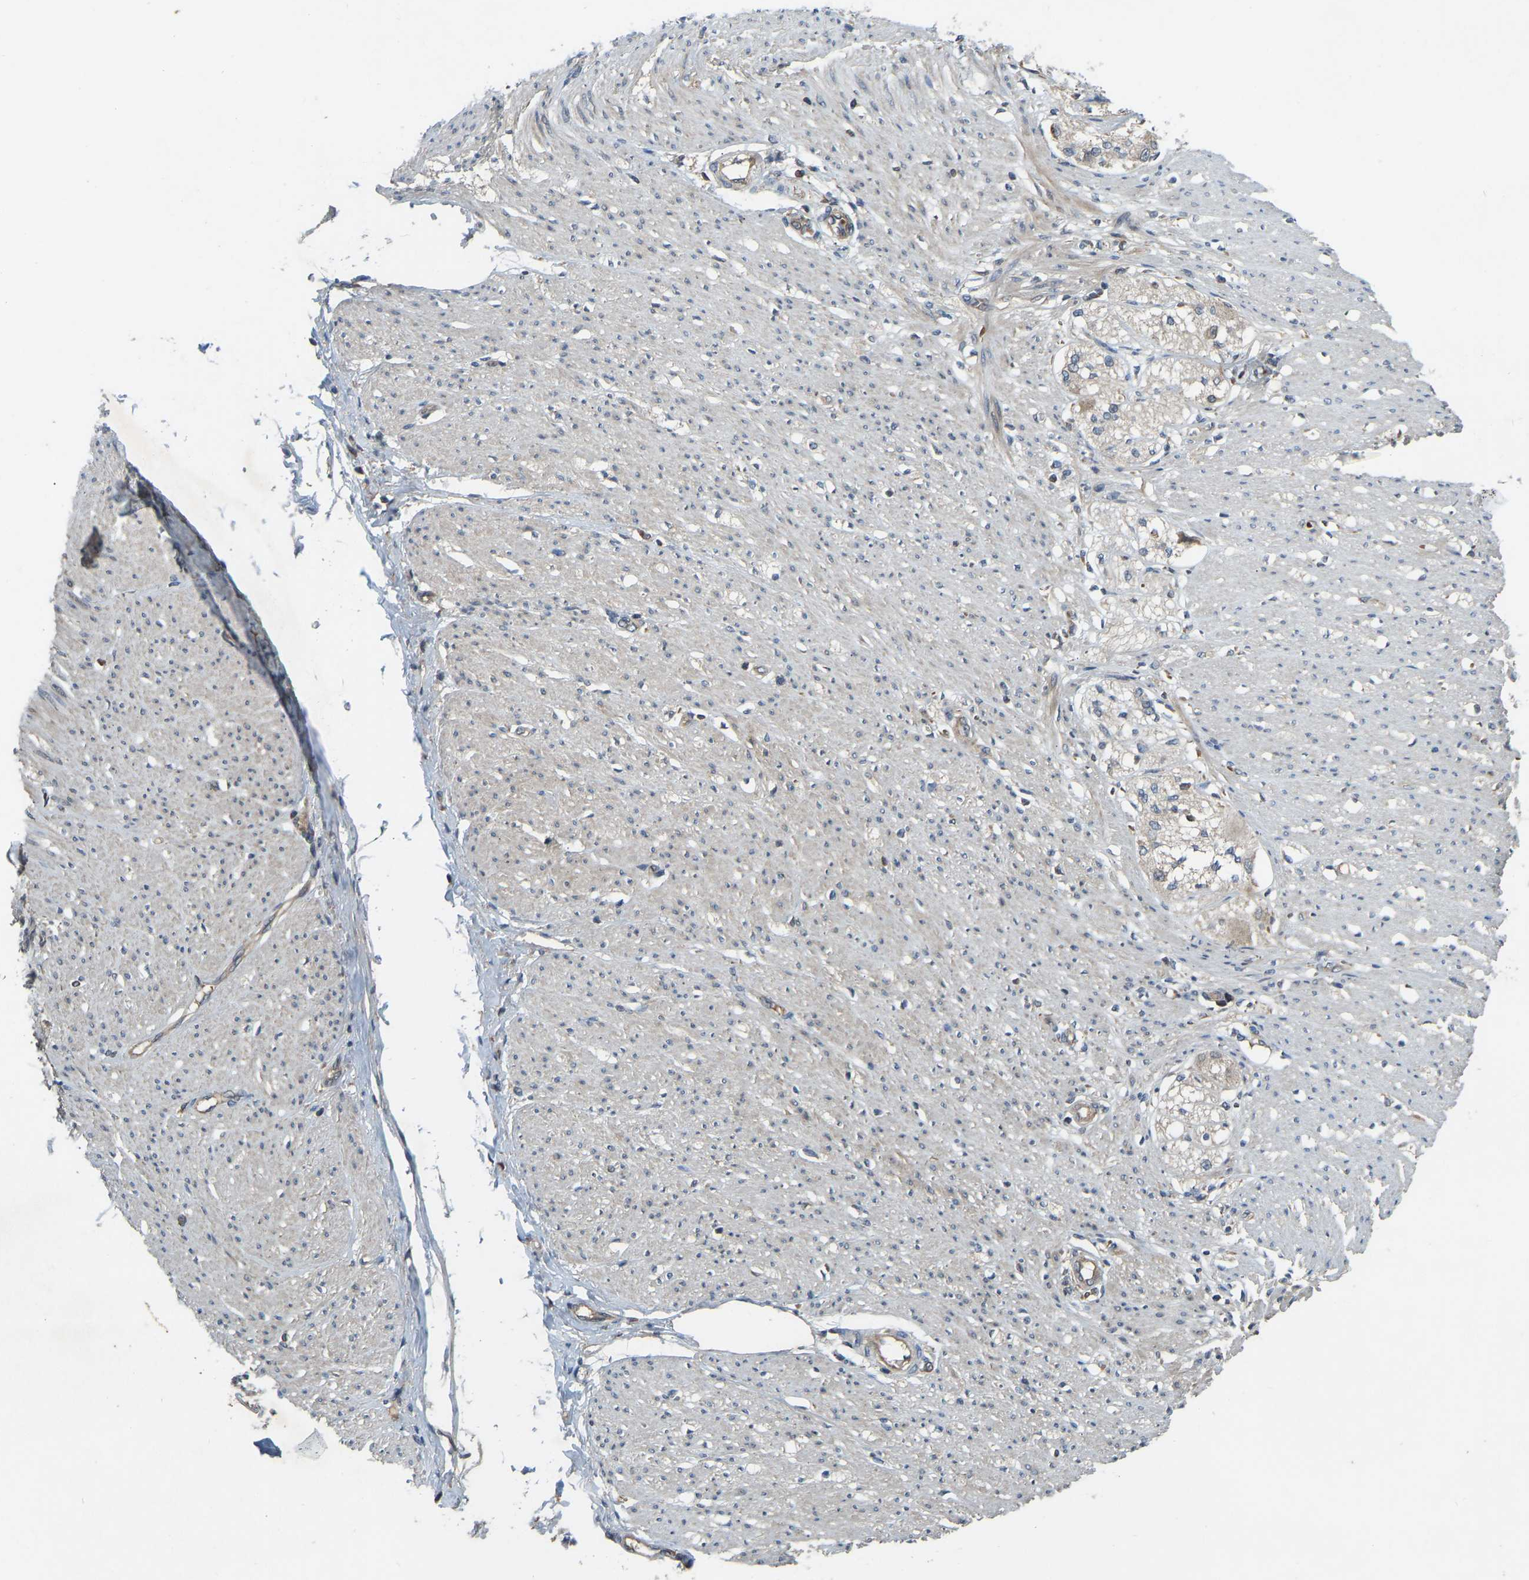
{"staining": {"intensity": "moderate", "quantity": ">75%", "location": "cytoplasmic/membranous"}, "tissue": "soft tissue", "cell_type": "Fibroblasts", "image_type": "normal", "snomed": [{"axis": "morphology", "description": "Normal tissue, NOS"}, {"axis": "morphology", "description": "Adenocarcinoma, NOS"}, {"axis": "topography", "description": "Colon"}, {"axis": "topography", "description": "Peripheral nerve tissue"}], "caption": "Immunohistochemistry (IHC) image of unremarkable soft tissue: soft tissue stained using immunohistochemistry (IHC) demonstrates medium levels of moderate protein expression localized specifically in the cytoplasmic/membranous of fibroblasts, appearing as a cytoplasmic/membranous brown color.", "gene": "ZNF71", "patient": {"sex": "male", "age": 14}}